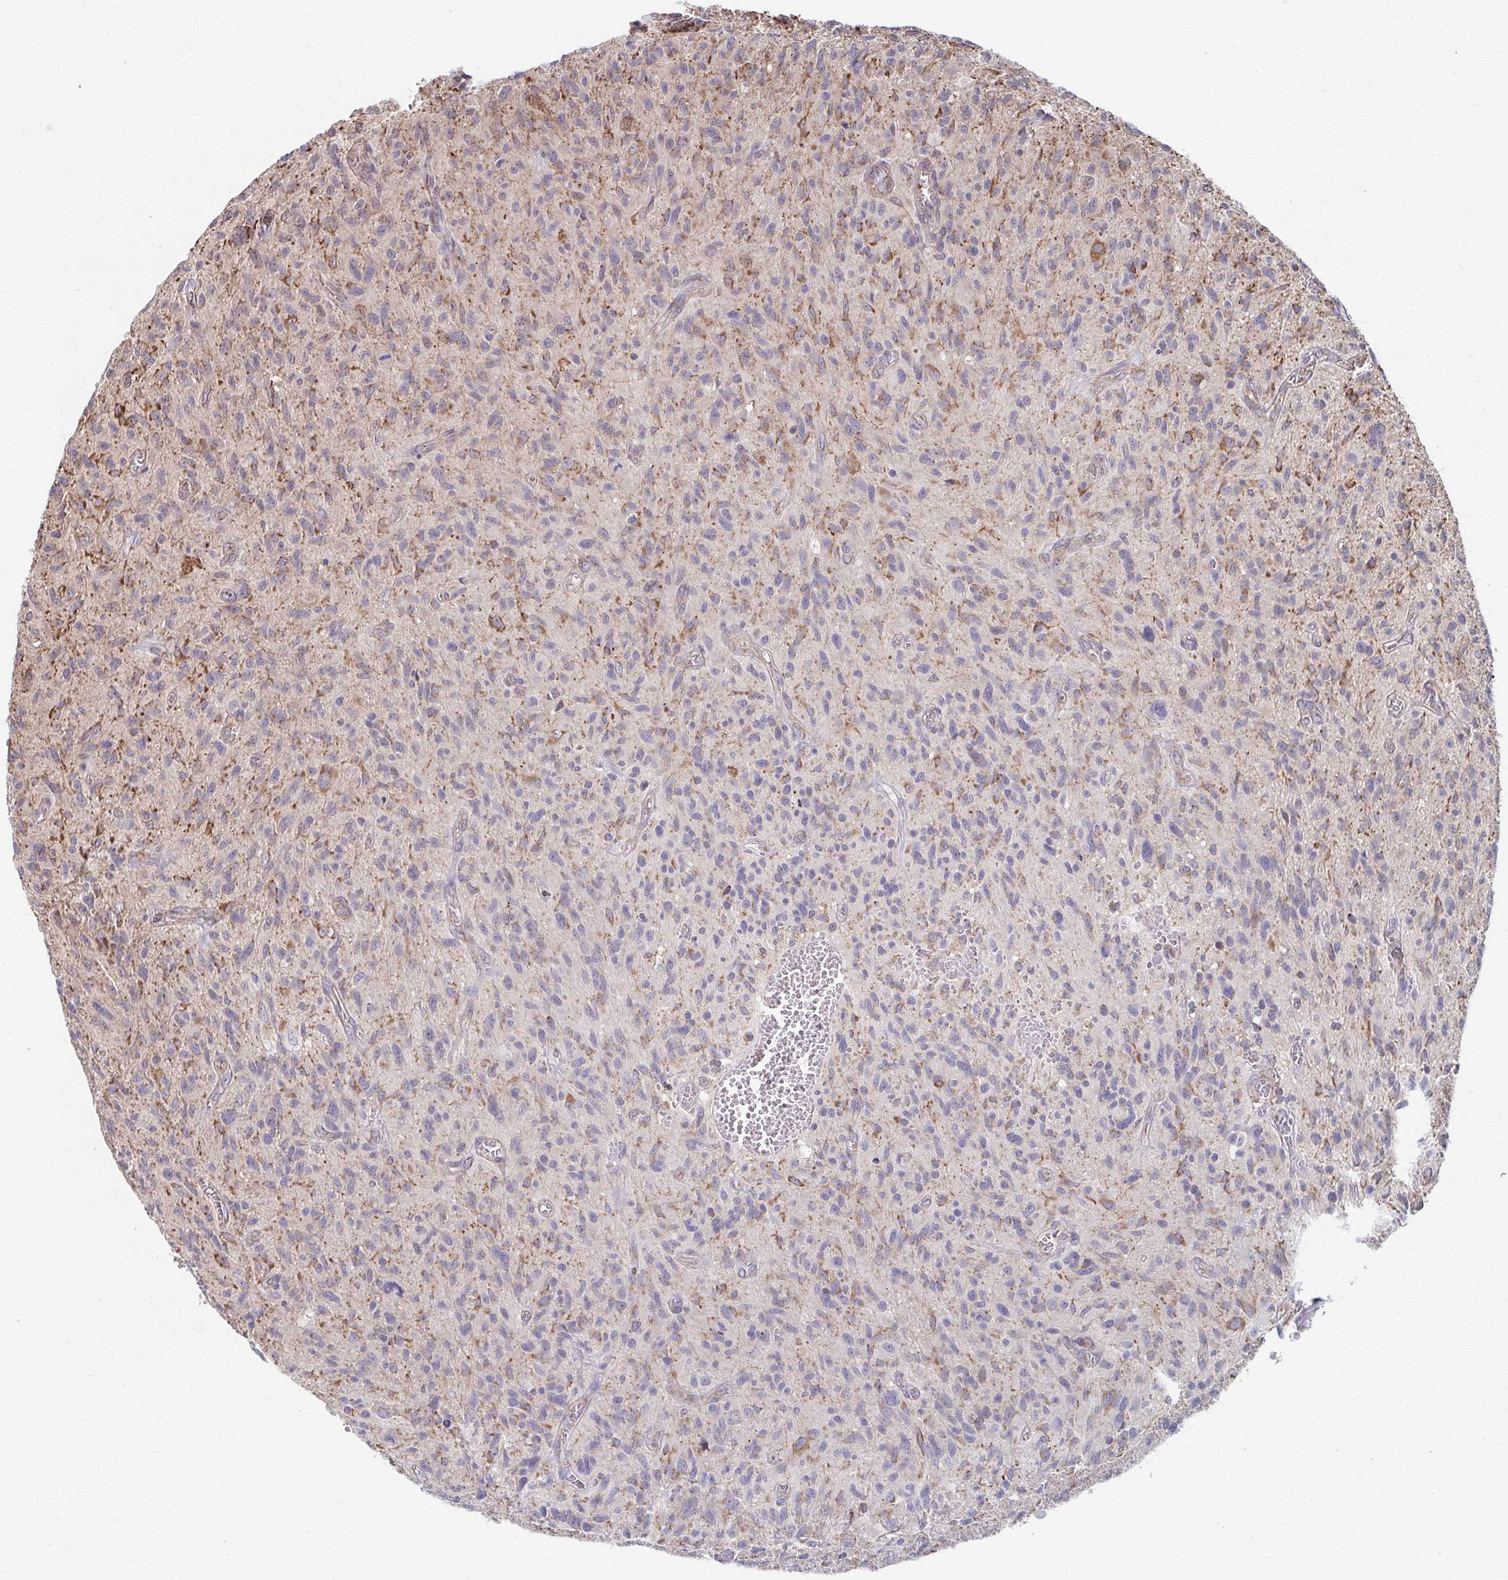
{"staining": {"intensity": "moderate", "quantity": "<25%", "location": "cytoplasmic/membranous"}, "tissue": "glioma", "cell_type": "Tumor cells", "image_type": "cancer", "snomed": [{"axis": "morphology", "description": "Glioma, malignant, High grade"}, {"axis": "topography", "description": "Brain"}], "caption": "Moderate cytoplasmic/membranous protein positivity is identified in about <25% of tumor cells in malignant glioma (high-grade).", "gene": "KLHL34", "patient": {"sex": "male", "age": 75}}